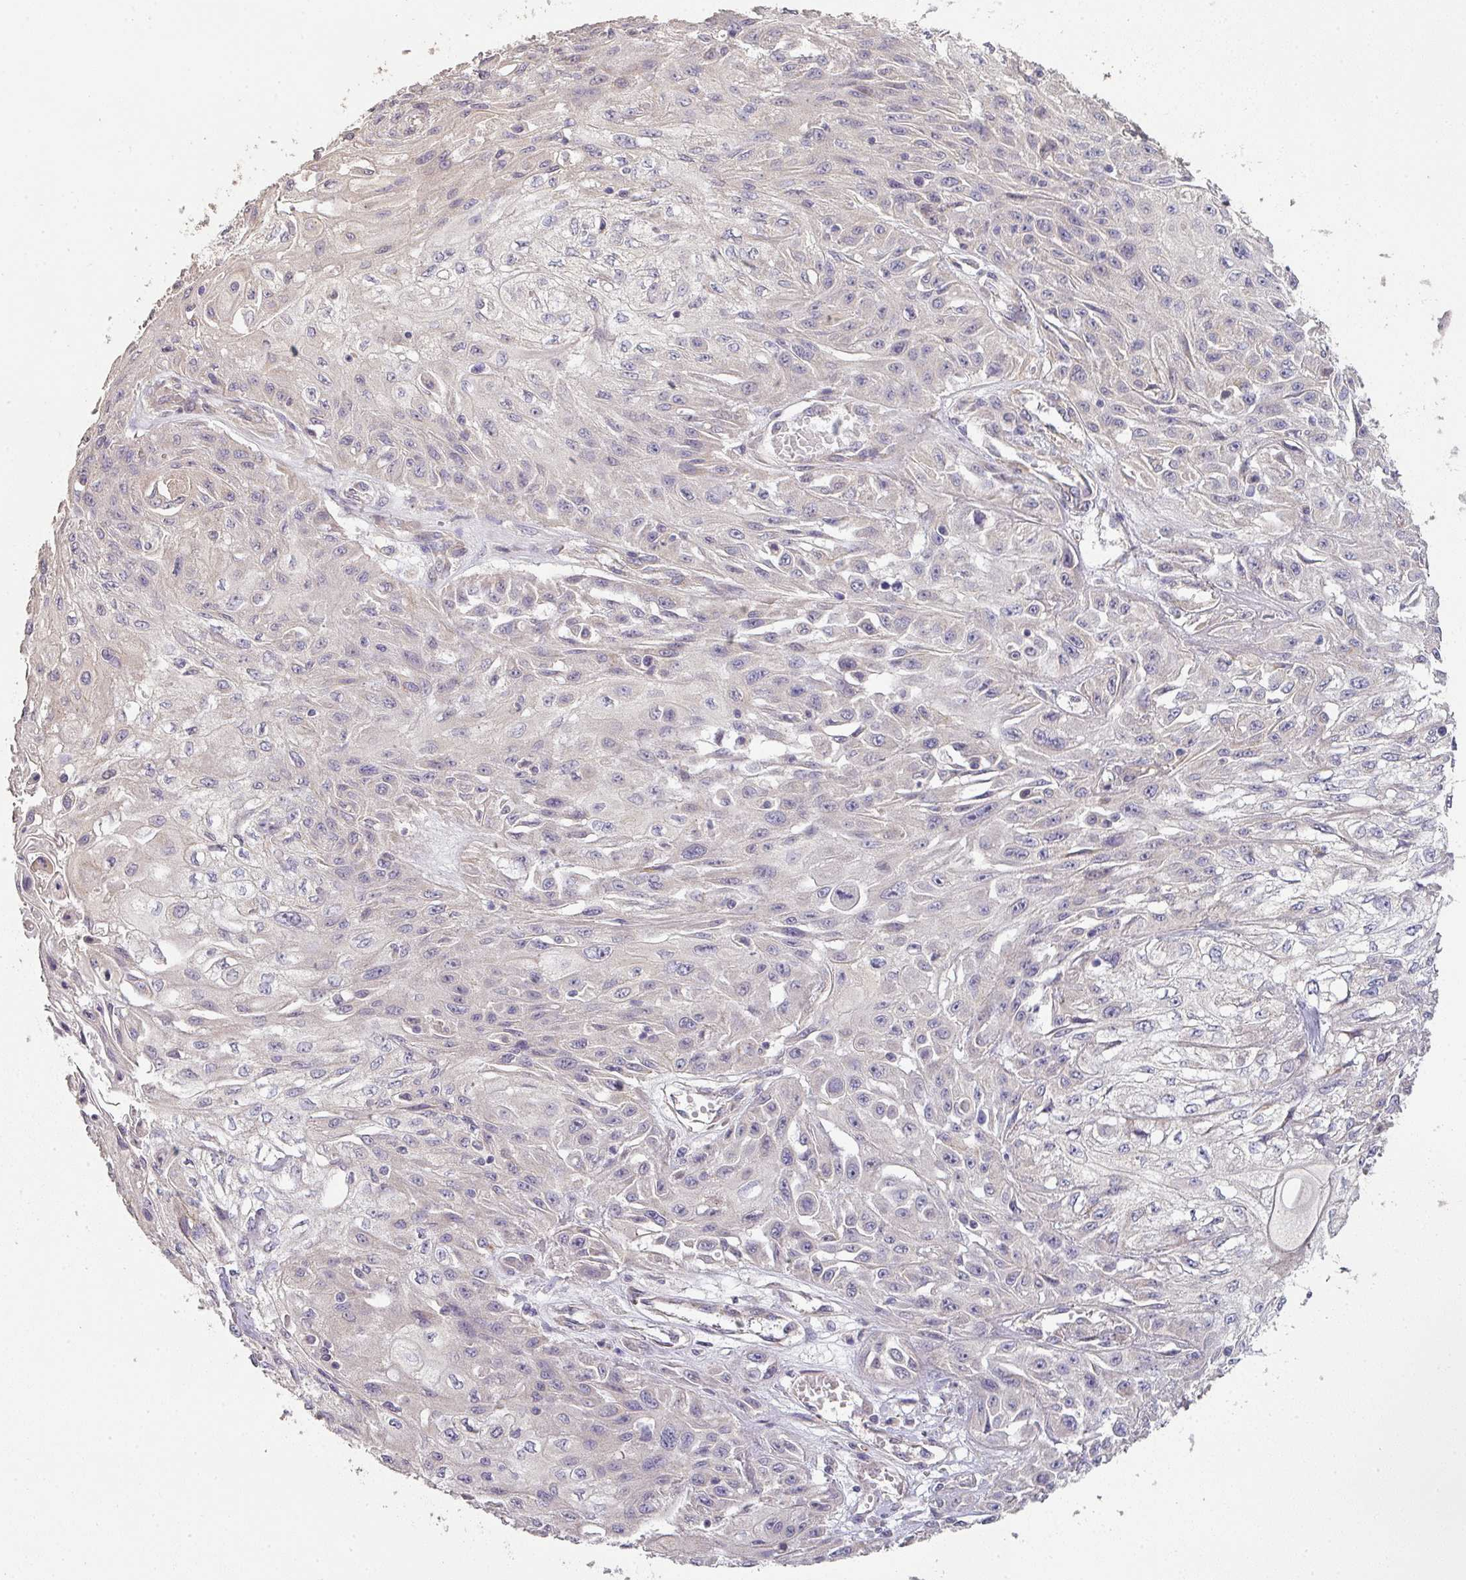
{"staining": {"intensity": "negative", "quantity": "none", "location": "none"}, "tissue": "skin cancer", "cell_type": "Tumor cells", "image_type": "cancer", "snomed": [{"axis": "morphology", "description": "Squamous cell carcinoma, NOS"}, {"axis": "morphology", "description": "Squamous cell carcinoma, metastatic, NOS"}, {"axis": "topography", "description": "Skin"}, {"axis": "topography", "description": "Lymph node"}], "caption": "Protein analysis of skin cancer (squamous cell carcinoma) reveals no significant staining in tumor cells. (DAB (3,3'-diaminobenzidine) immunohistochemistry (IHC) with hematoxylin counter stain).", "gene": "PCDH1", "patient": {"sex": "male", "age": 75}}